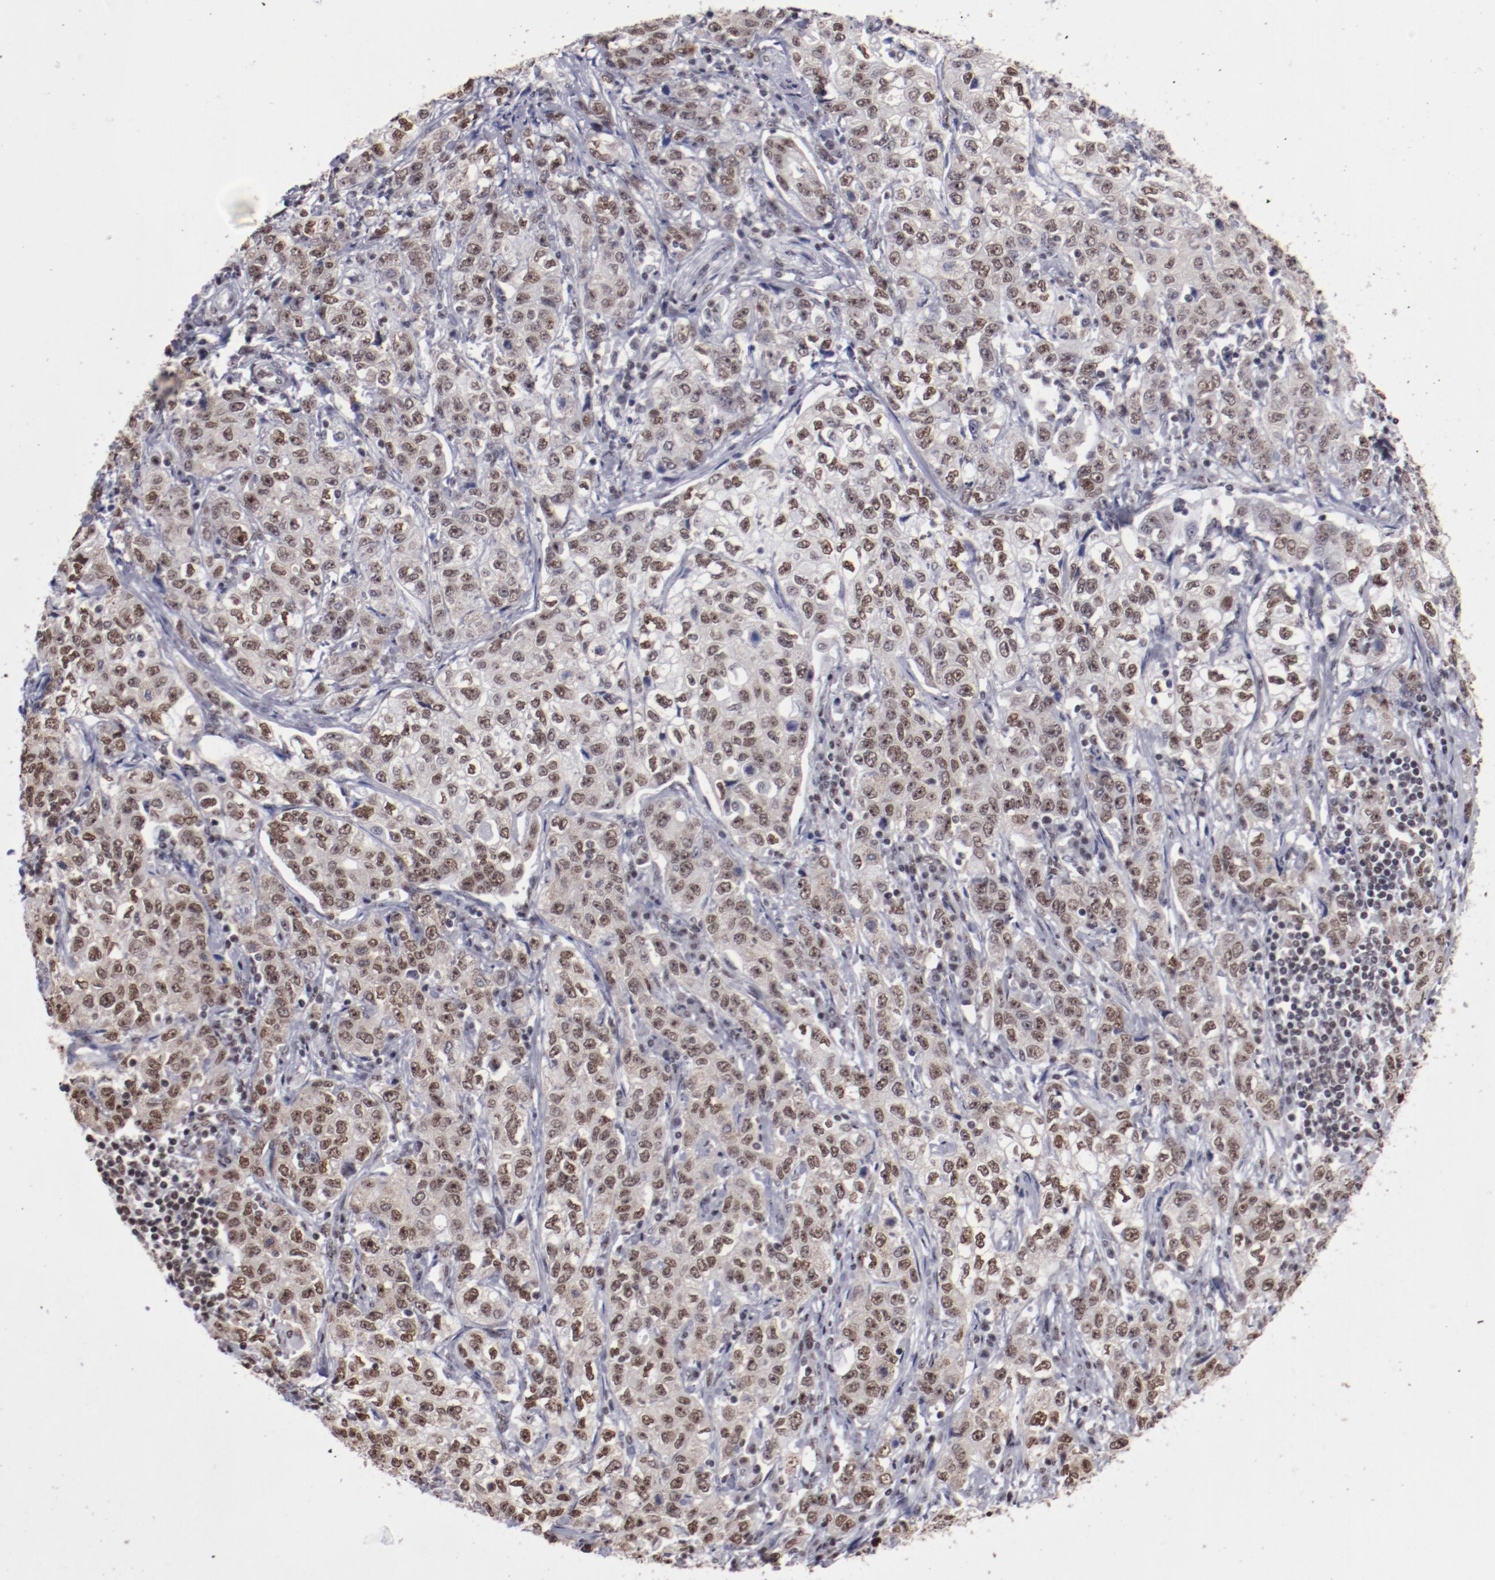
{"staining": {"intensity": "moderate", "quantity": ">75%", "location": "nuclear"}, "tissue": "stomach cancer", "cell_type": "Tumor cells", "image_type": "cancer", "snomed": [{"axis": "morphology", "description": "Adenocarcinoma, NOS"}, {"axis": "topography", "description": "Stomach"}], "caption": "Immunohistochemistry (DAB (3,3'-diaminobenzidine)) staining of human stomach cancer exhibits moderate nuclear protein staining in about >75% of tumor cells.", "gene": "HNRNPA2B1", "patient": {"sex": "male", "age": 48}}